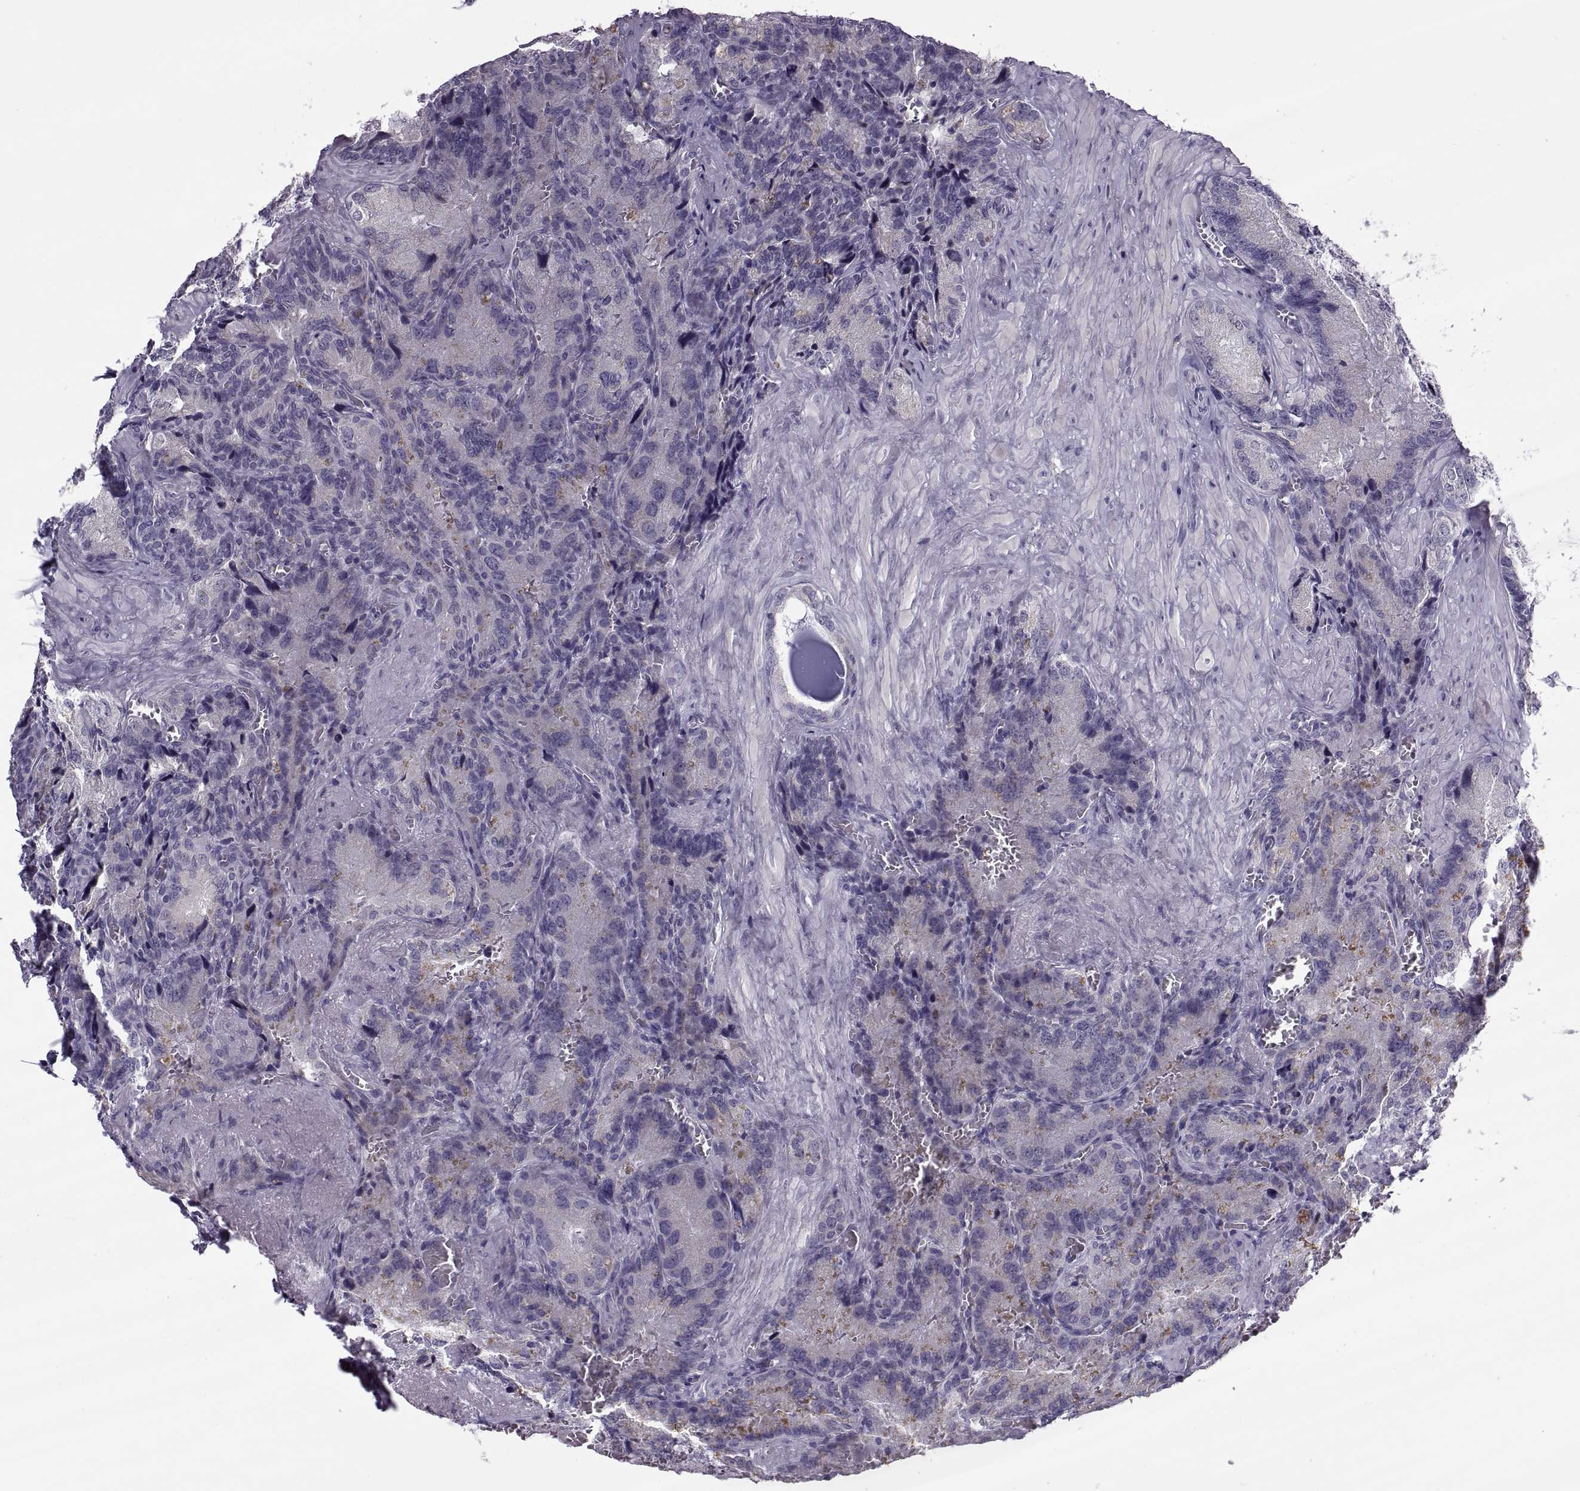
{"staining": {"intensity": "negative", "quantity": "none", "location": "none"}, "tissue": "seminal vesicle", "cell_type": "Glandular cells", "image_type": "normal", "snomed": [{"axis": "morphology", "description": "Normal tissue, NOS"}, {"axis": "topography", "description": "Seminal veicle"}], "caption": "This is an immunohistochemistry (IHC) micrograph of normal seminal vesicle. There is no staining in glandular cells.", "gene": "MAGEB1", "patient": {"sex": "male", "age": 72}}